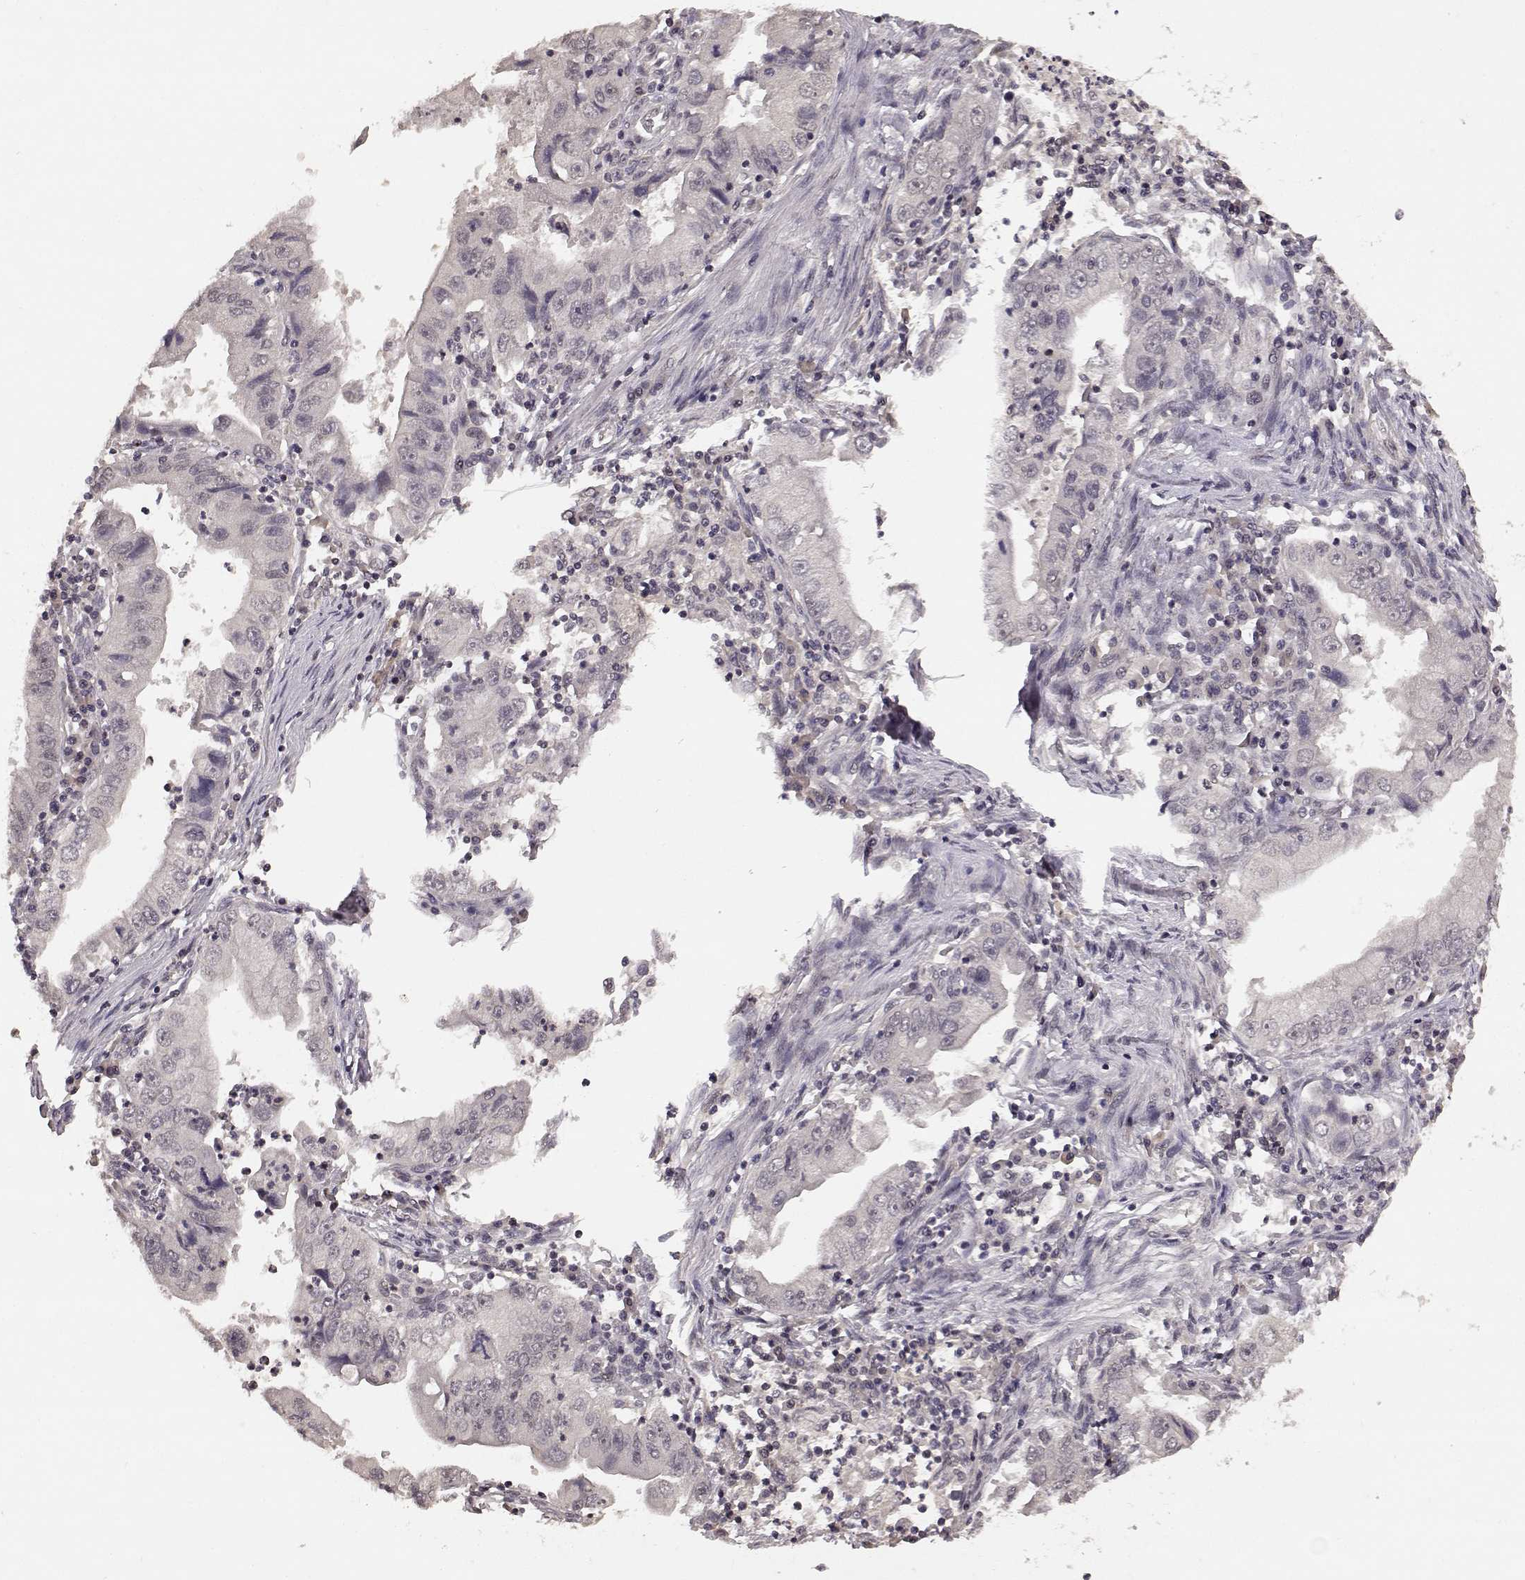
{"staining": {"intensity": "negative", "quantity": "none", "location": "none"}, "tissue": "stomach cancer", "cell_type": "Tumor cells", "image_type": "cancer", "snomed": [{"axis": "morphology", "description": "Adenocarcinoma, NOS"}, {"axis": "topography", "description": "Stomach"}], "caption": "DAB (3,3'-diaminobenzidine) immunohistochemical staining of human adenocarcinoma (stomach) displays no significant expression in tumor cells. (Brightfield microscopy of DAB (3,3'-diaminobenzidine) IHC at high magnification).", "gene": "NTRK2", "patient": {"sex": "male", "age": 76}}